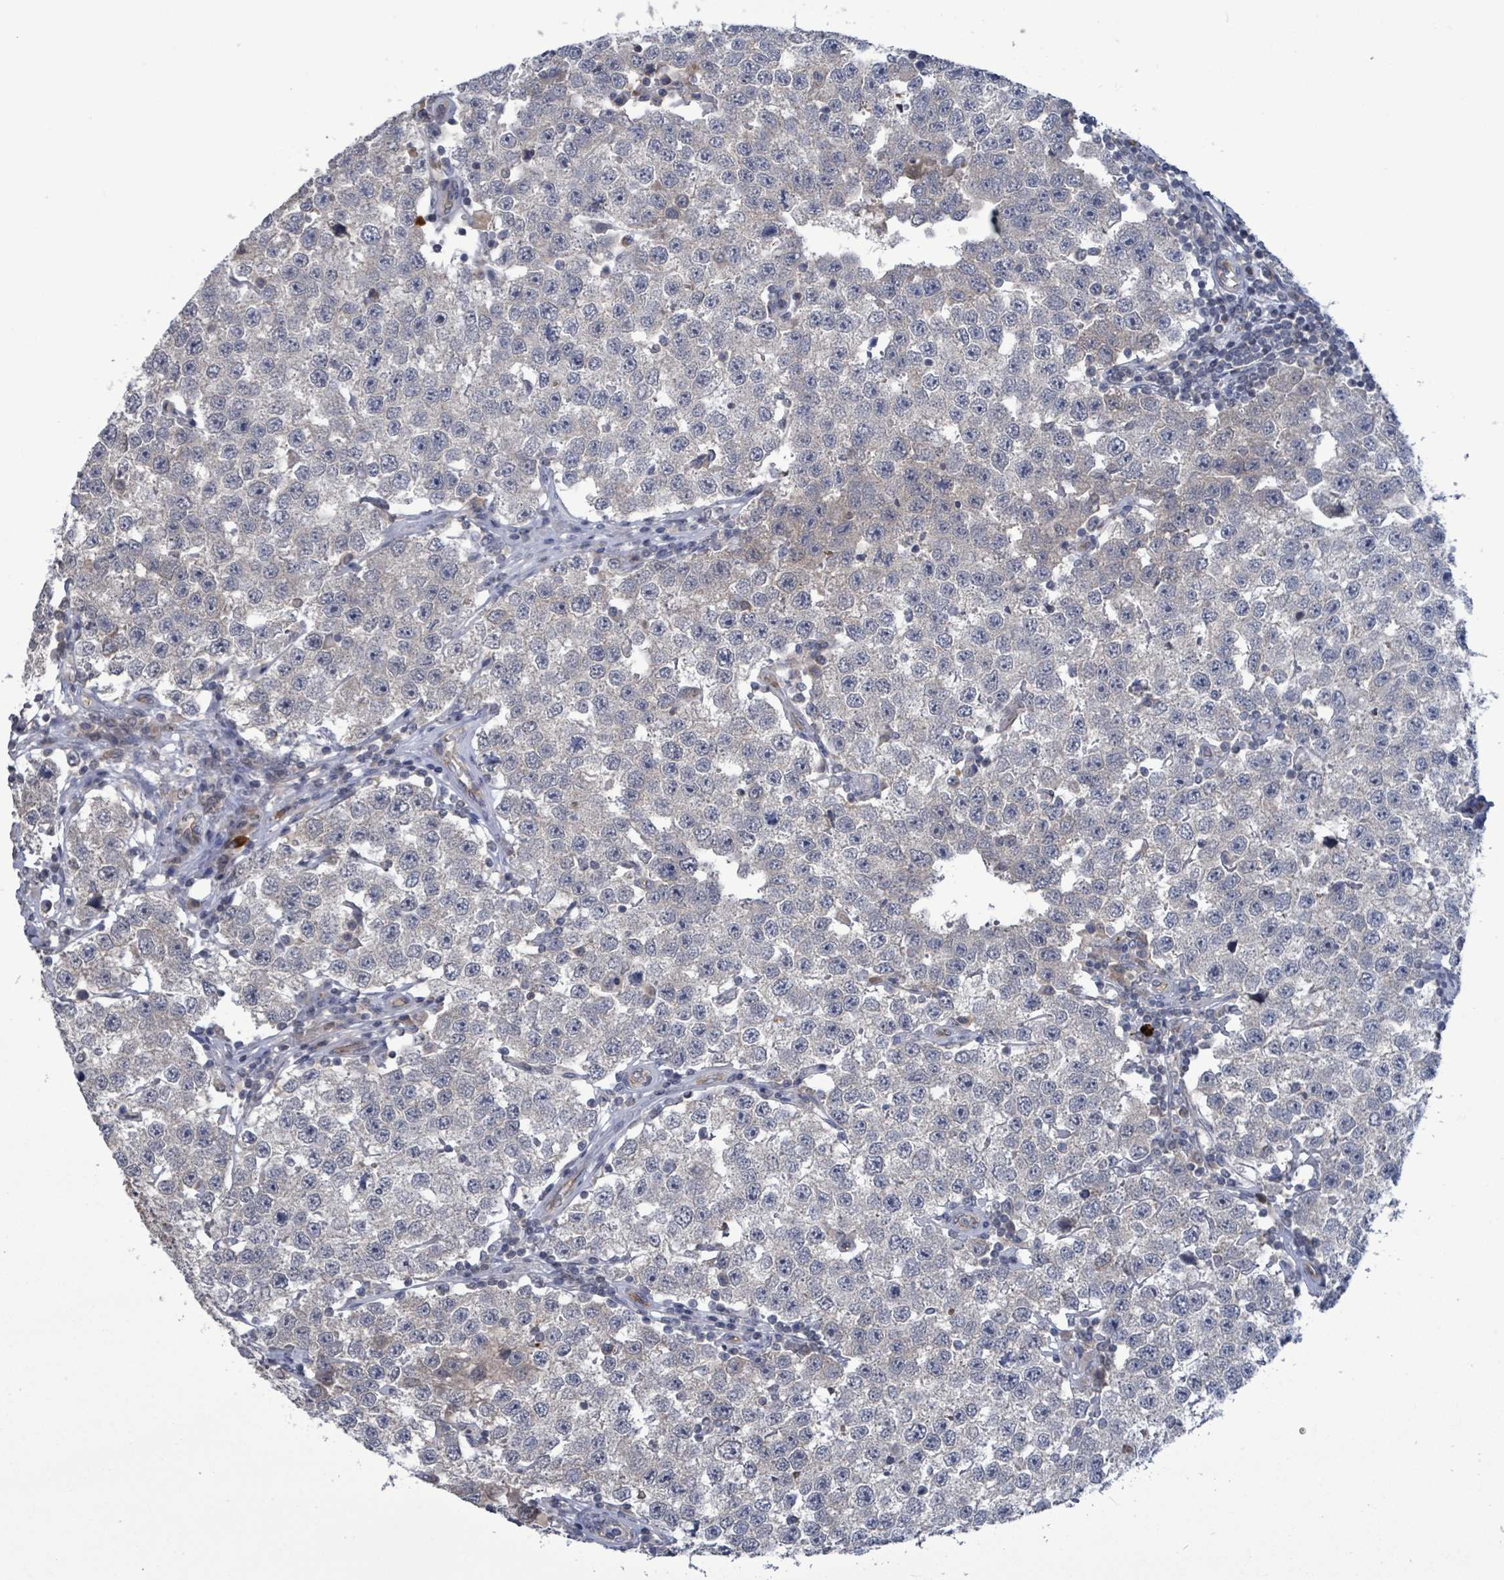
{"staining": {"intensity": "negative", "quantity": "none", "location": "none"}, "tissue": "testis cancer", "cell_type": "Tumor cells", "image_type": "cancer", "snomed": [{"axis": "morphology", "description": "Seminoma, NOS"}, {"axis": "topography", "description": "Testis"}], "caption": "DAB (3,3'-diaminobenzidine) immunohistochemical staining of human seminoma (testis) shows no significant positivity in tumor cells.", "gene": "COQ10B", "patient": {"sex": "male", "age": 34}}